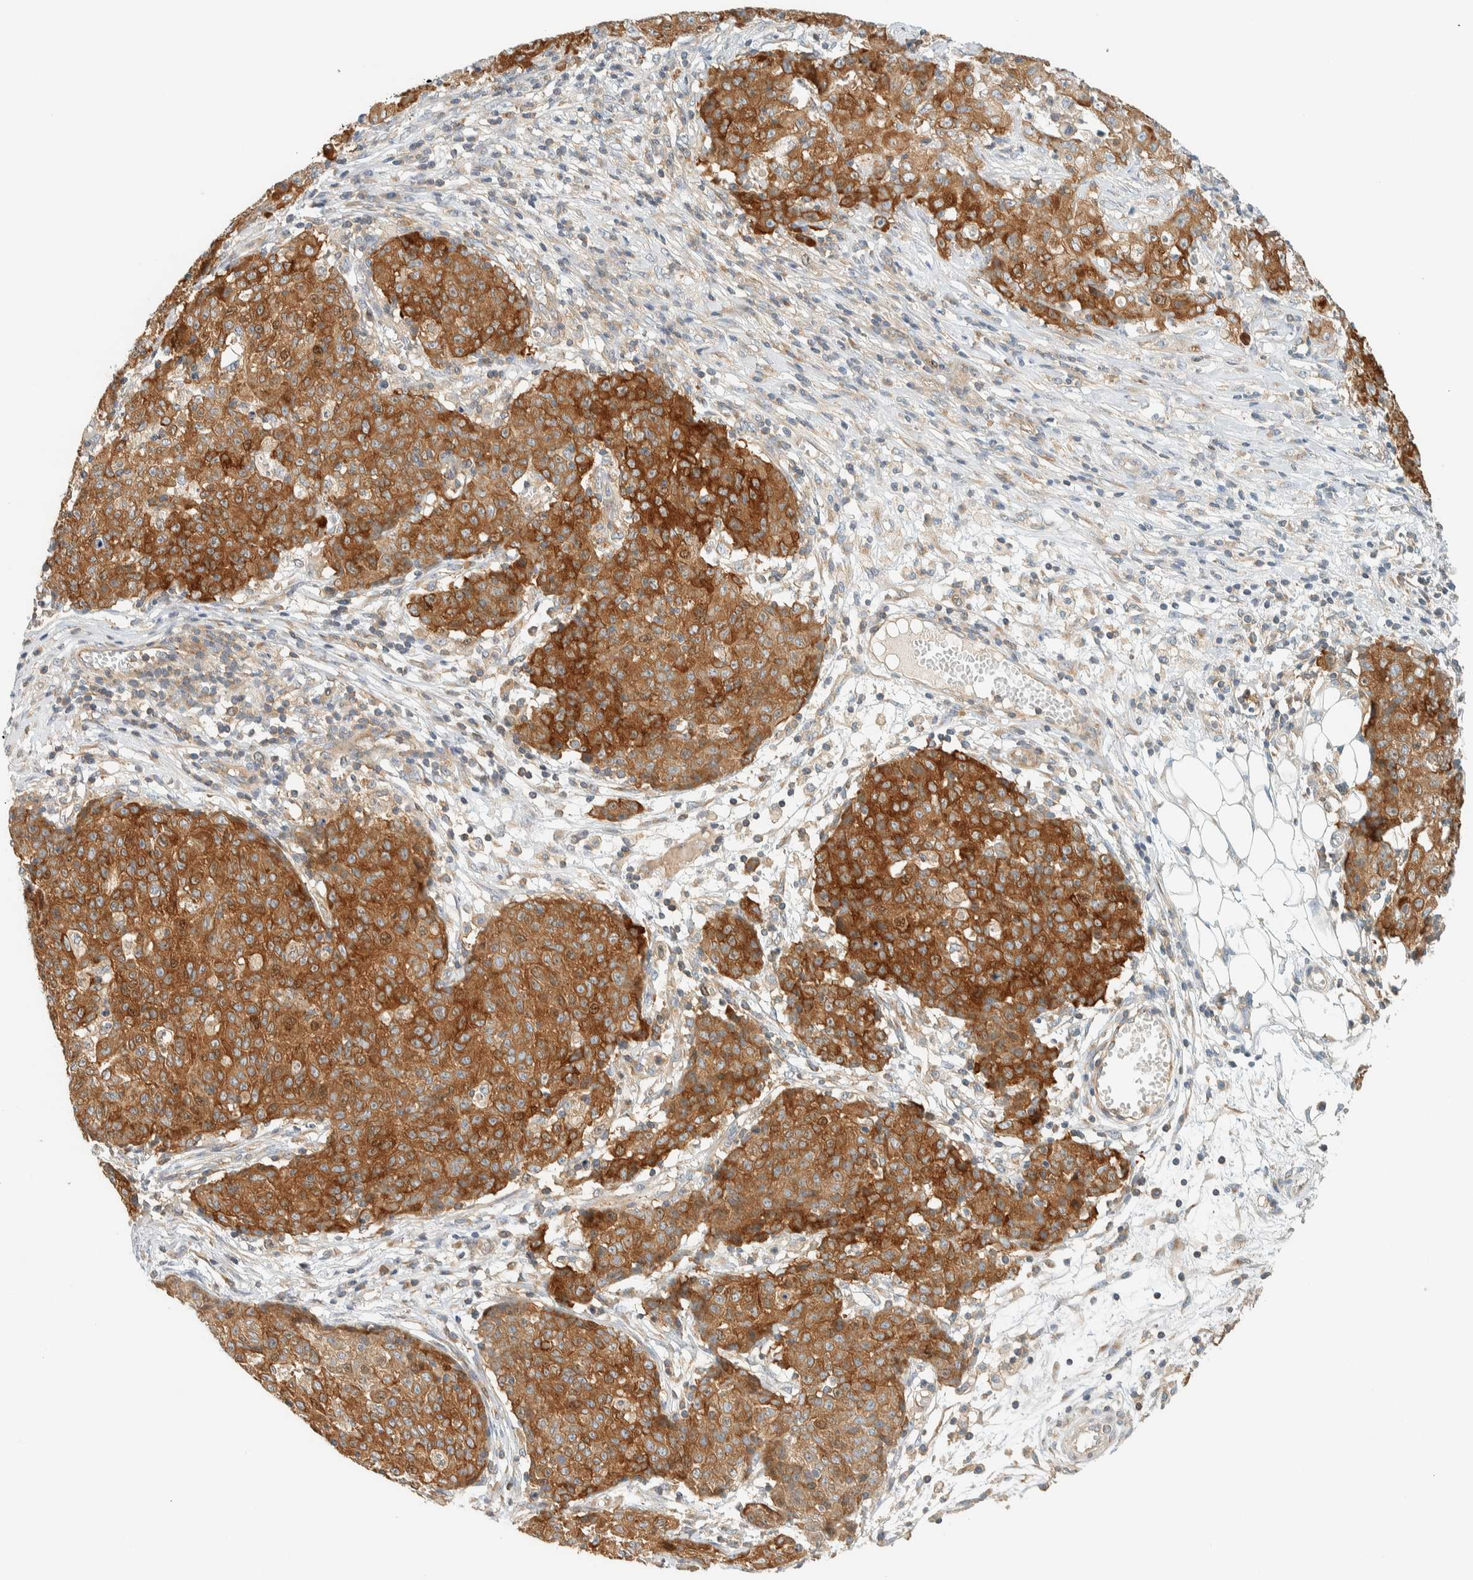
{"staining": {"intensity": "strong", "quantity": ">75%", "location": "cytoplasmic/membranous"}, "tissue": "ovarian cancer", "cell_type": "Tumor cells", "image_type": "cancer", "snomed": [{"axis": "morphology", "description": "Carcinoma, endometroid"}, {"axis": "topography", "description": "Ovary"}], "caption": "Immunohistochemistry of endometroid carcinoma (ovarian) shows high levels of strong cytoplasmic/membranous expression in about >75% of tumor cells.", "gene": "ARFGEF1", "patient": {"sex": "female", "age": 42}}